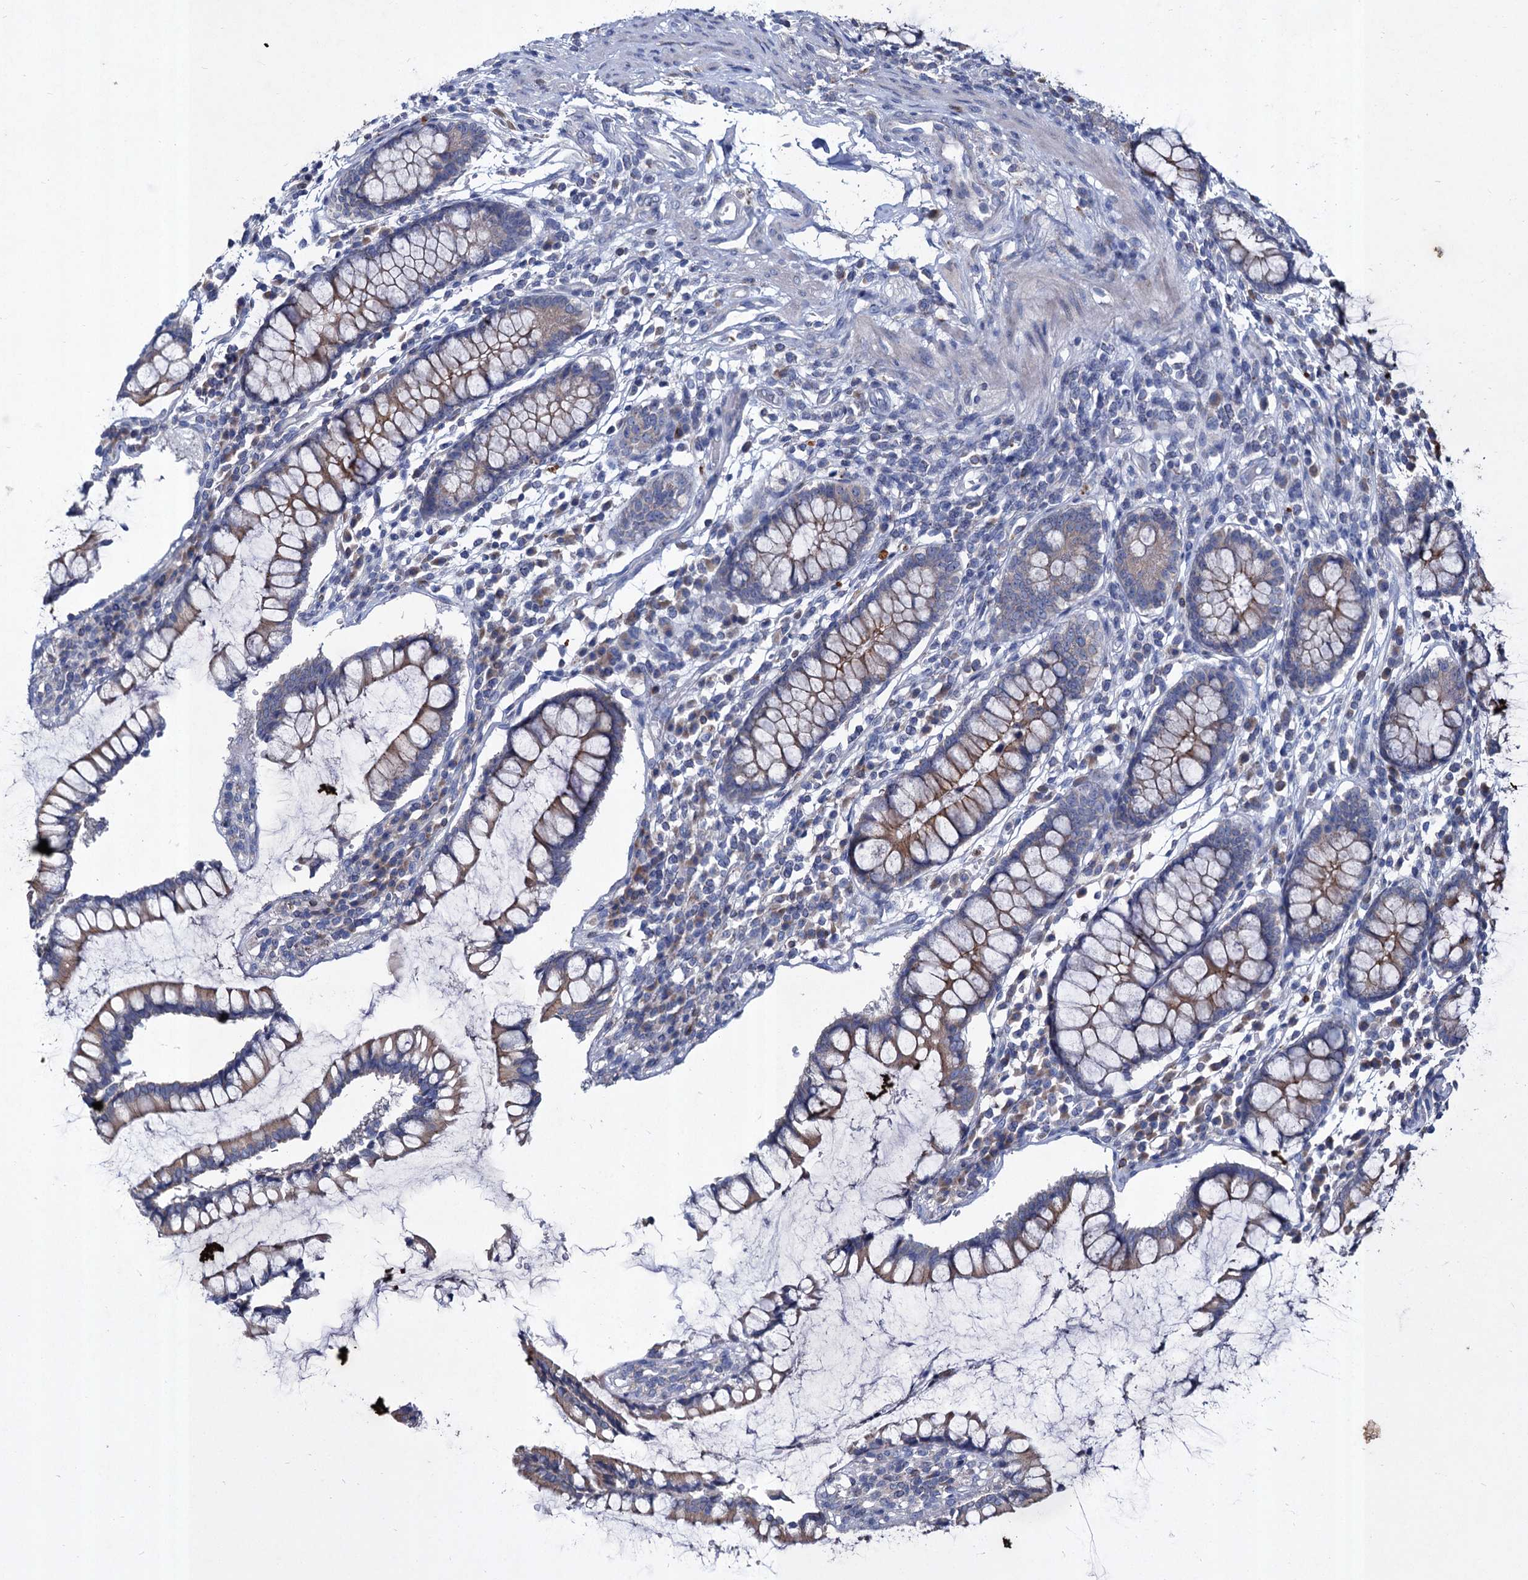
{"staining": {"intensity": "negative", "quantity": "none", "location": "none"}, "tissue": "colon", "cell_type": "Endothelial cells", "image_type": "normal", "snomed": [{"axis": "morphology", "description": "Normal tissue, NOS"}, {"axis": "topography", "description": "Colon"}], "caption": "Protein analysis of normal colon exhibits no significant staining in endothelial cells.", "gene": "TMX2", "patient": {"sex": "female", "age": 79}}